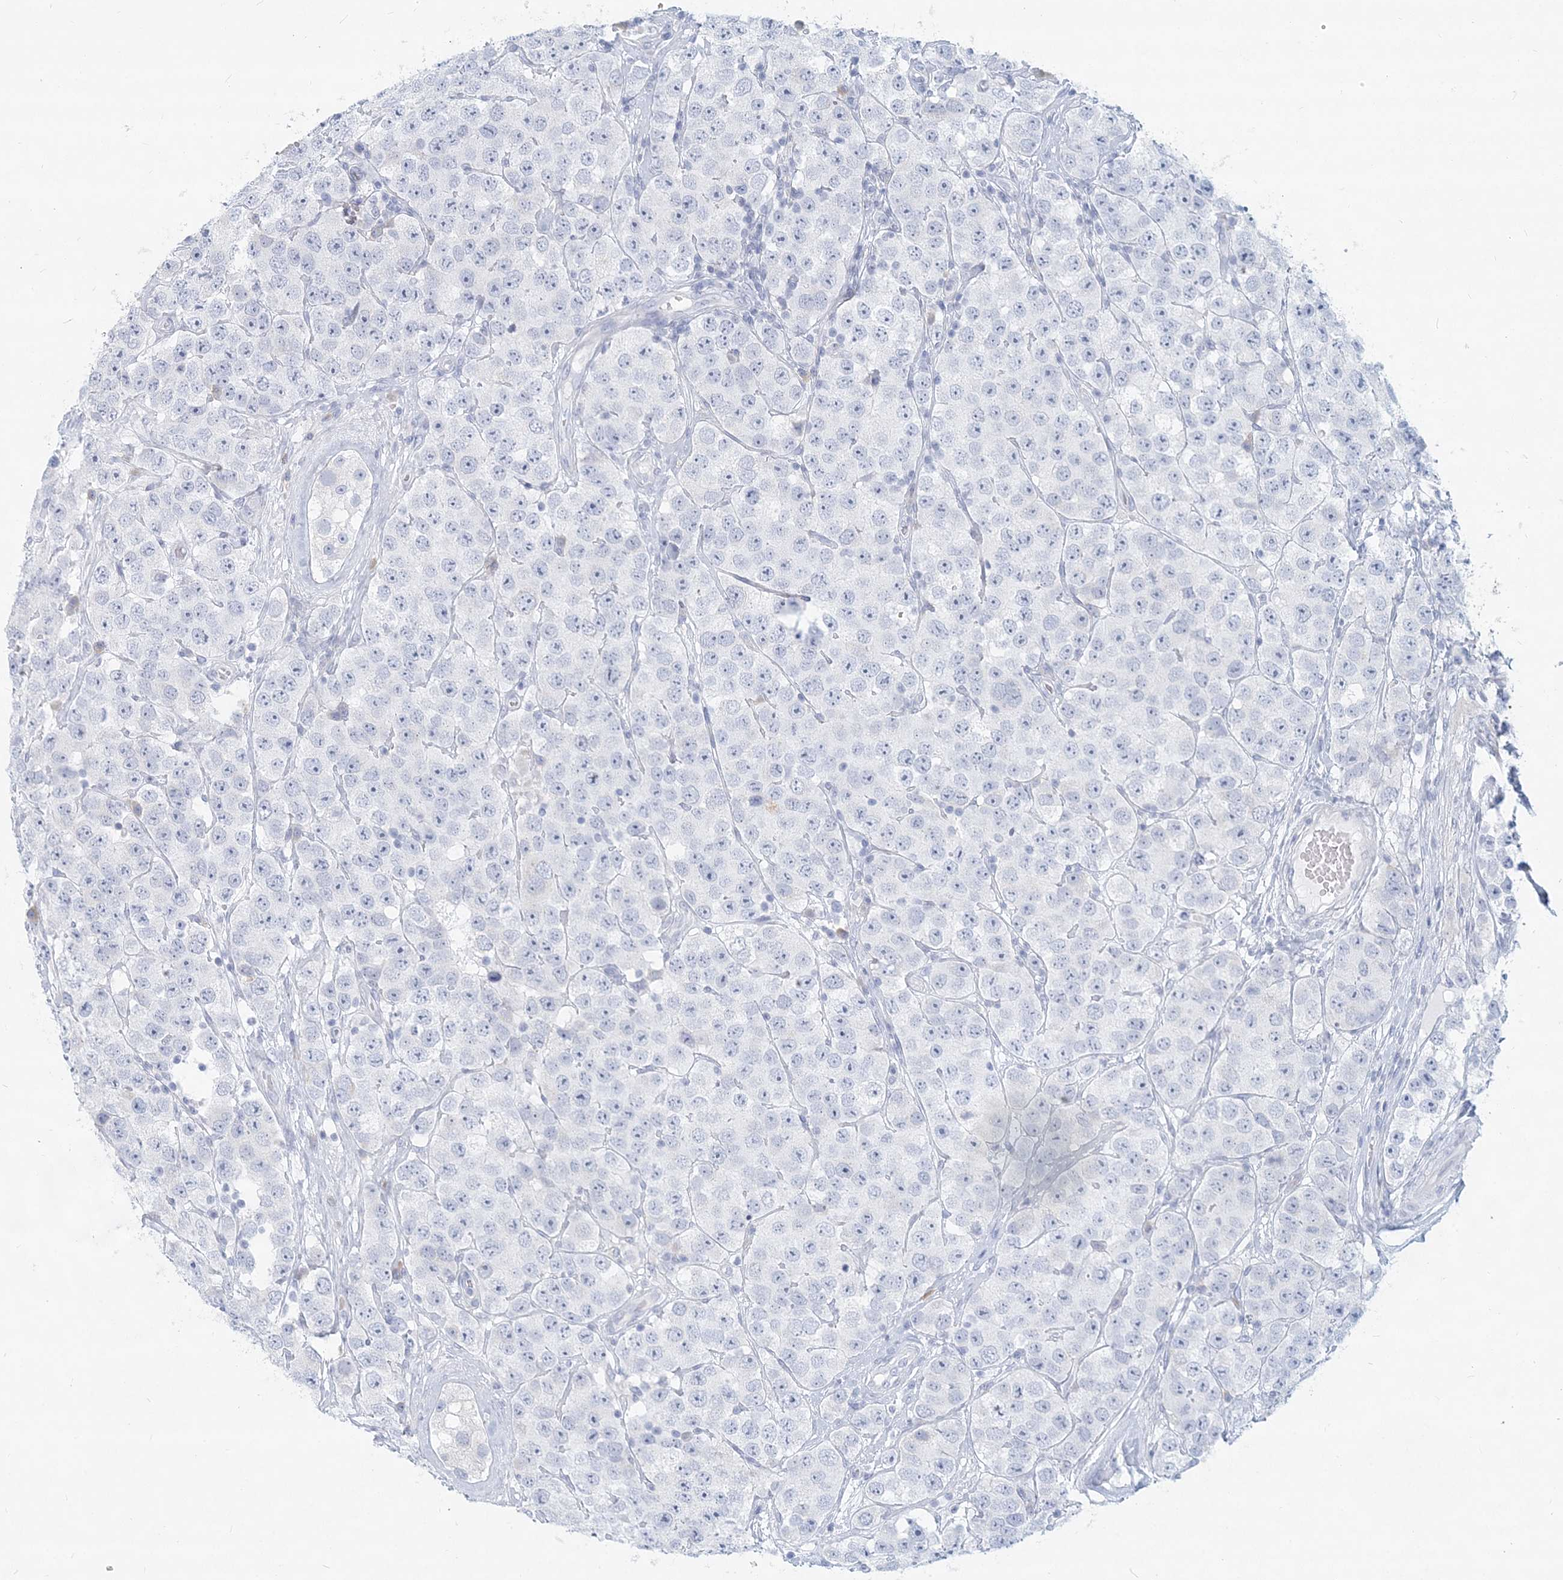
{"staining": {"intensity": "negative", "quantity": "none", "location": "none"}, "tissue": "testis cancer", "cell_type": "Tumor cells", "image_type": "cancer", "snomed": [{"axis": "morphology", "description": "Seminoma, NOS"}, {"axis": "topography", "description": "Testis"}], "caption": "The photomicrograph shows no staining of tumor cells in testis cancer (seminoma).", "gene": "CSN1S1", "patient": {"sex": "male", "age": 28}}